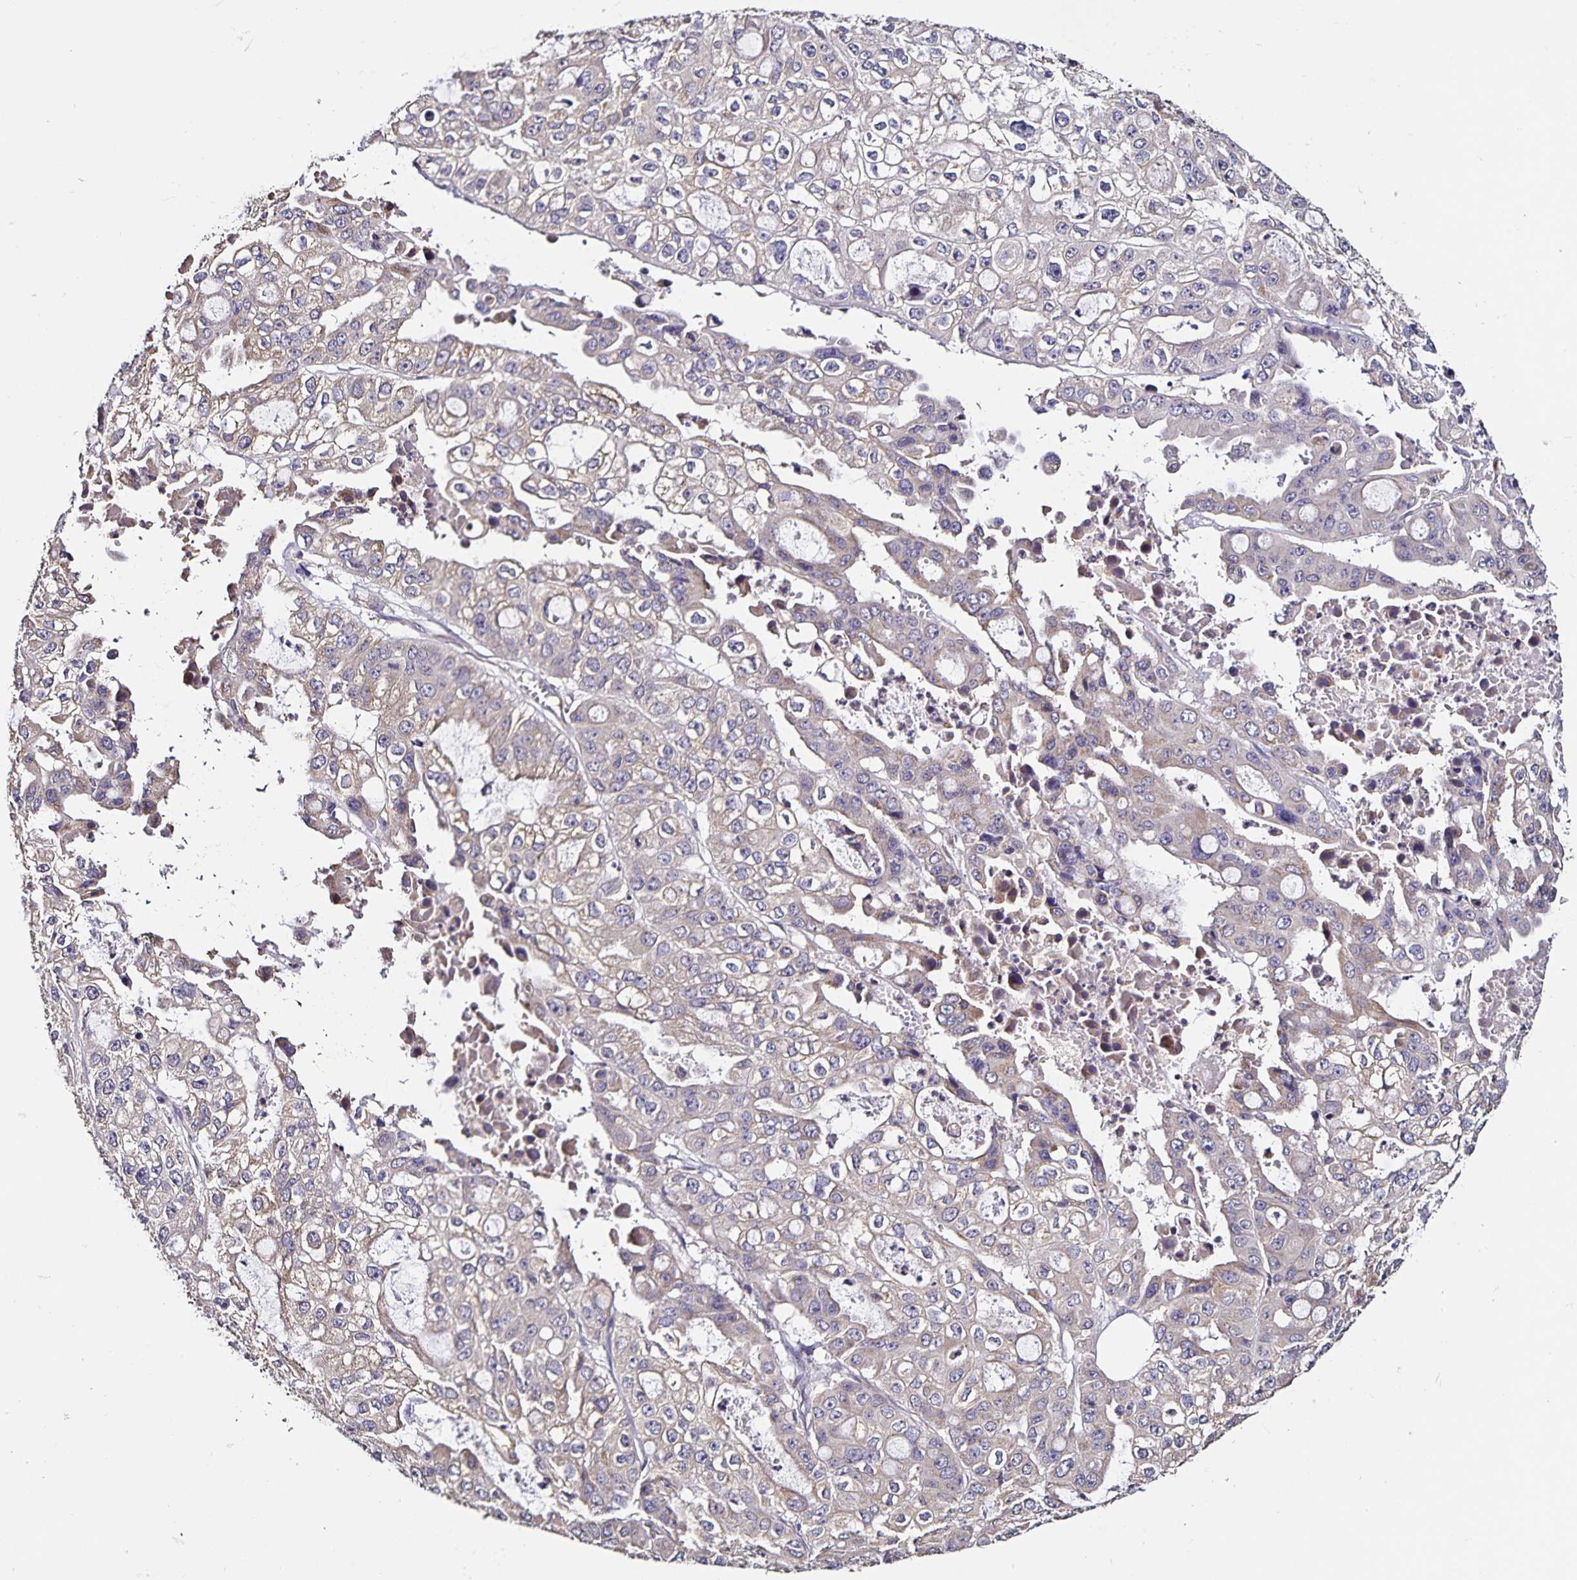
{"staining": {"intensity": "negative", "quantity": "none", "location": "none"}, "tissue": "ovarian cancer", "cell_type": "Tumor cells", "image_type": "cancer", "snomed": [{"axis": "morphology", "description": "Cystadenocarcinoma, serous, NOS"}, {"axis": "topography", "description": "Ovary"}], "caption": "A high-resolution micrograph shows immunohistochemistry (IHC) staining of ovarian cancer, which exhibits no significant staining in tumor cells.", "gene": "MAN1A1", "patient": {"sex": "female", "age": 56}}